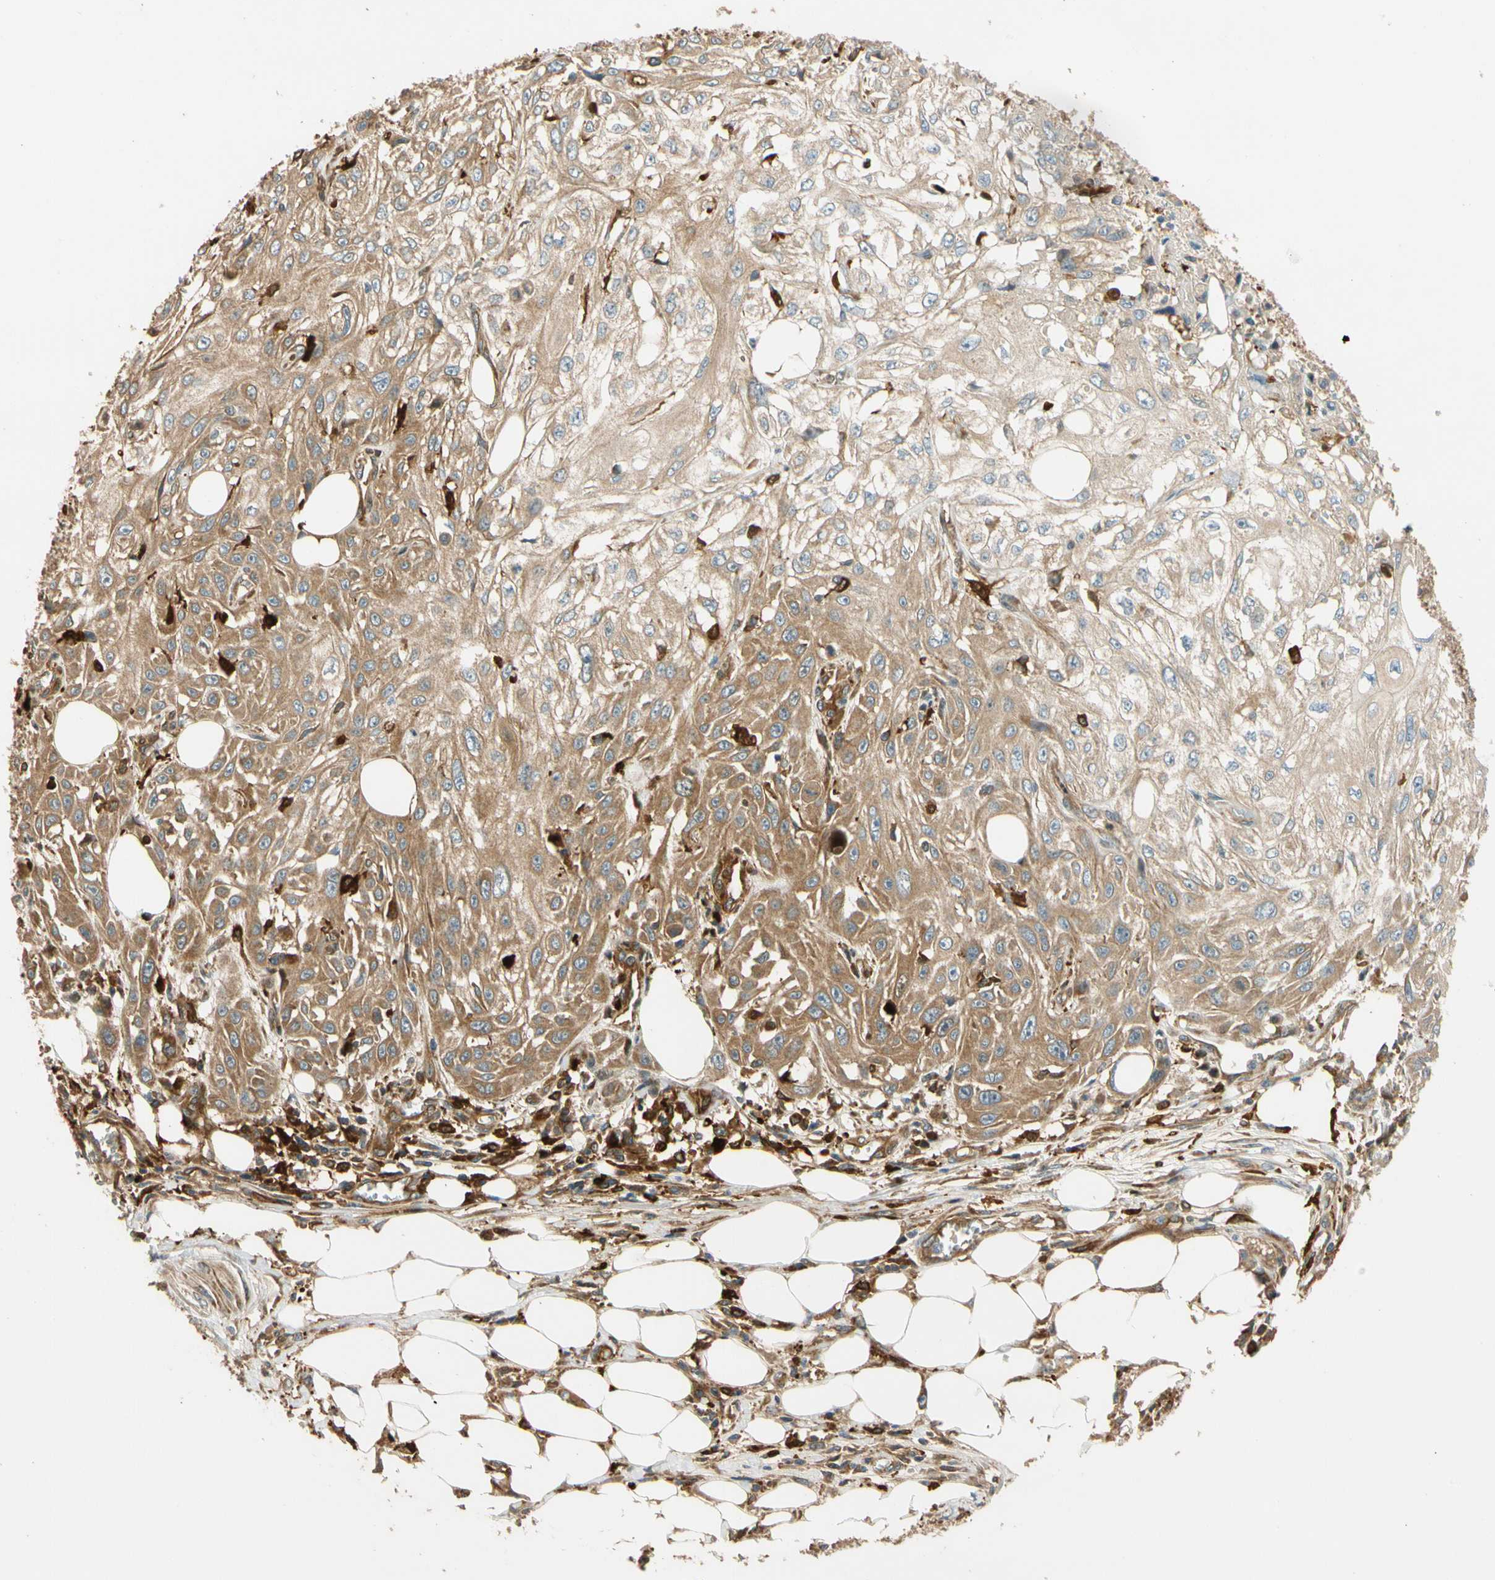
{"staining": {"intensity": "moderate", "quantity": ">75%", "location": "cytoplasmic/membranous"}, "tissue": "skin cancer", "cell_type": "Tumor cells", "image_type": "cancer", "snomed": [{"axis": "morphology", "description": "Squamous cell carcinoma, NOS"}, {"axis": "topography", "description": "Skin"}], "caption": "This is an image of immunohistochemistry (IHC) staining of skin cancer (squamous cell carcinoma), which shows moderate expression in the cytoplasmic/membranous of tumor cells.", "gene": "PARP14", "patient": {"sex": "male", "age": 75}}